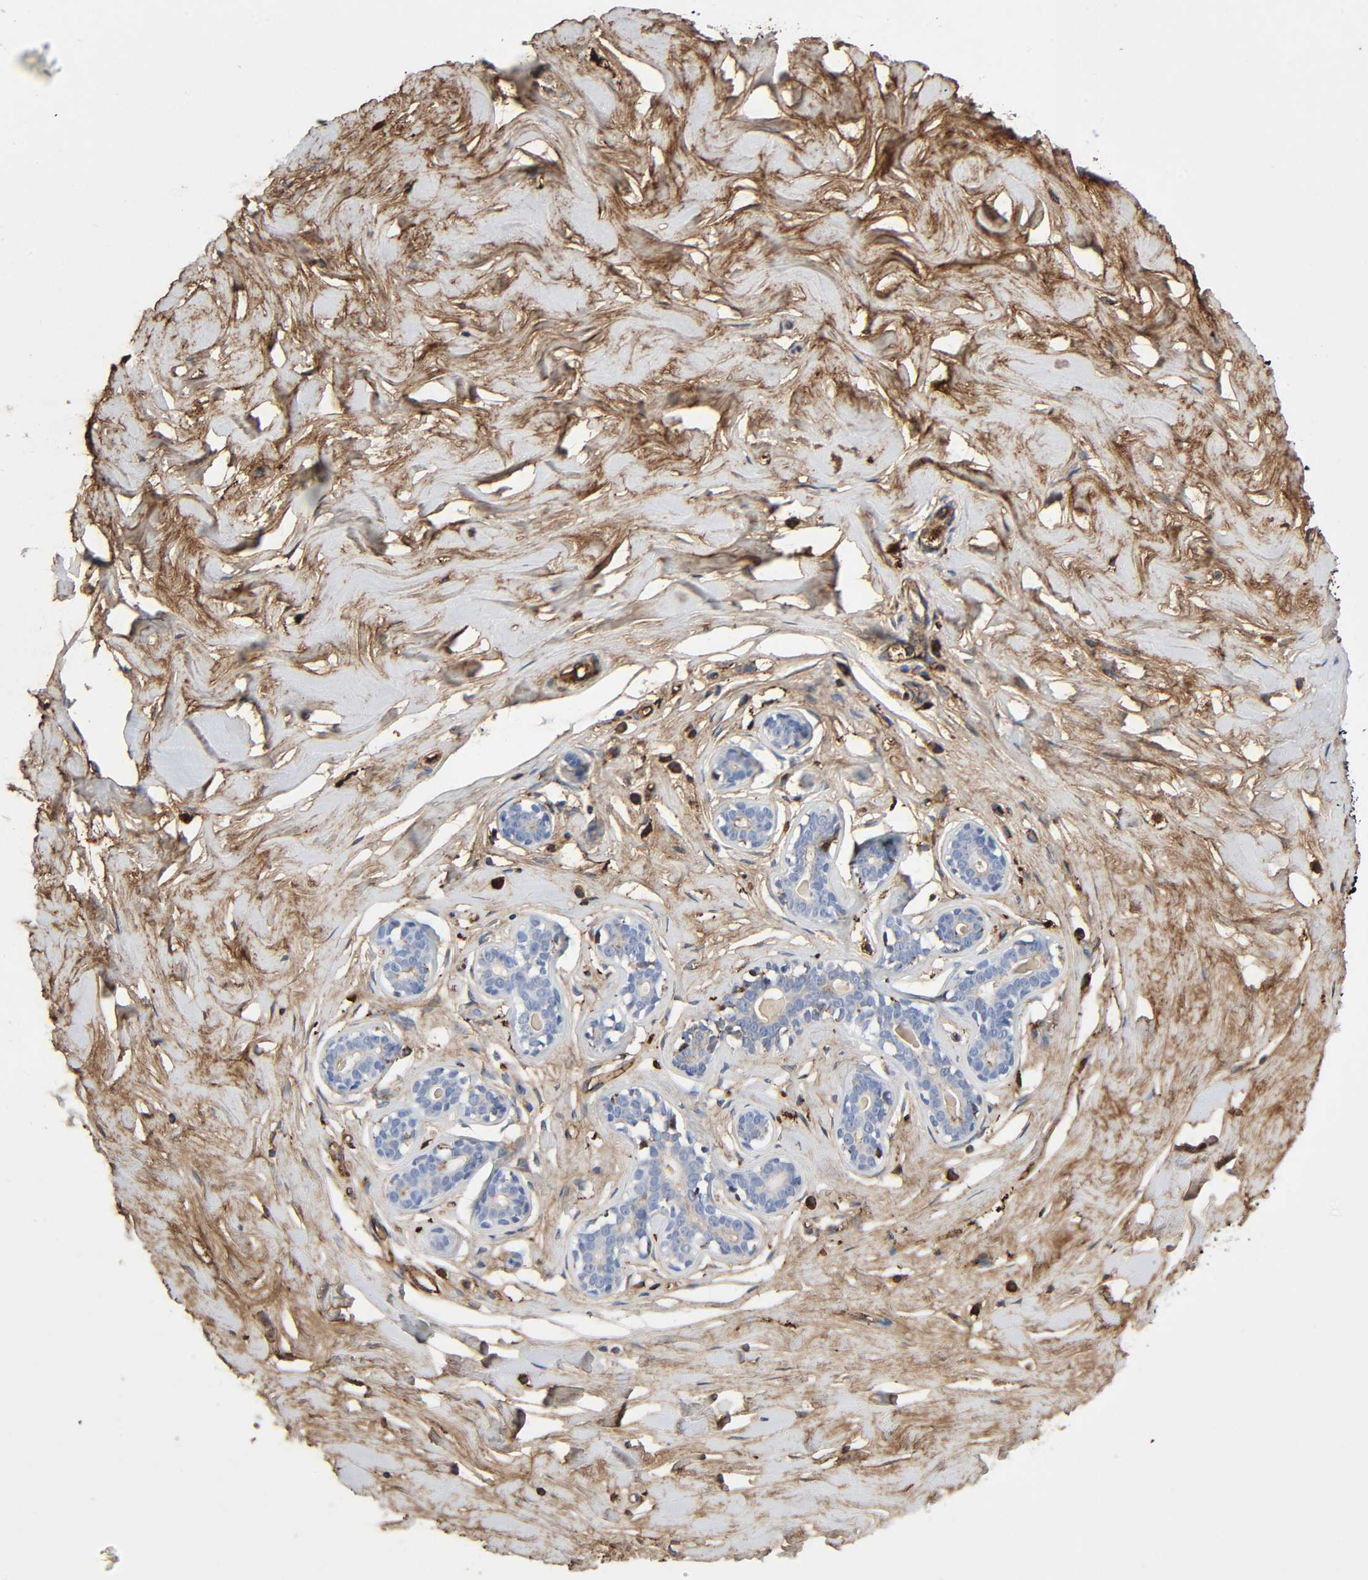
{"staining": {"intensity": "negative", "quantity": "none", "location": "none"}, "tissue": "breast", "cell_type": "Adipocytes", "image_type": "normal", "snomed": [{"axis": "morphology", "description": "Normal tissue, NOS"}, {"axis": "topography", "description": "Breast"}], "caption": "Immunohistochemistry (IHC) photomicrograph of benign breast: human breast stained with DAB reveals no significant protein expression in adipocytes.", "gene": "C3", "patient": {"sex": "female", "age": 23}}